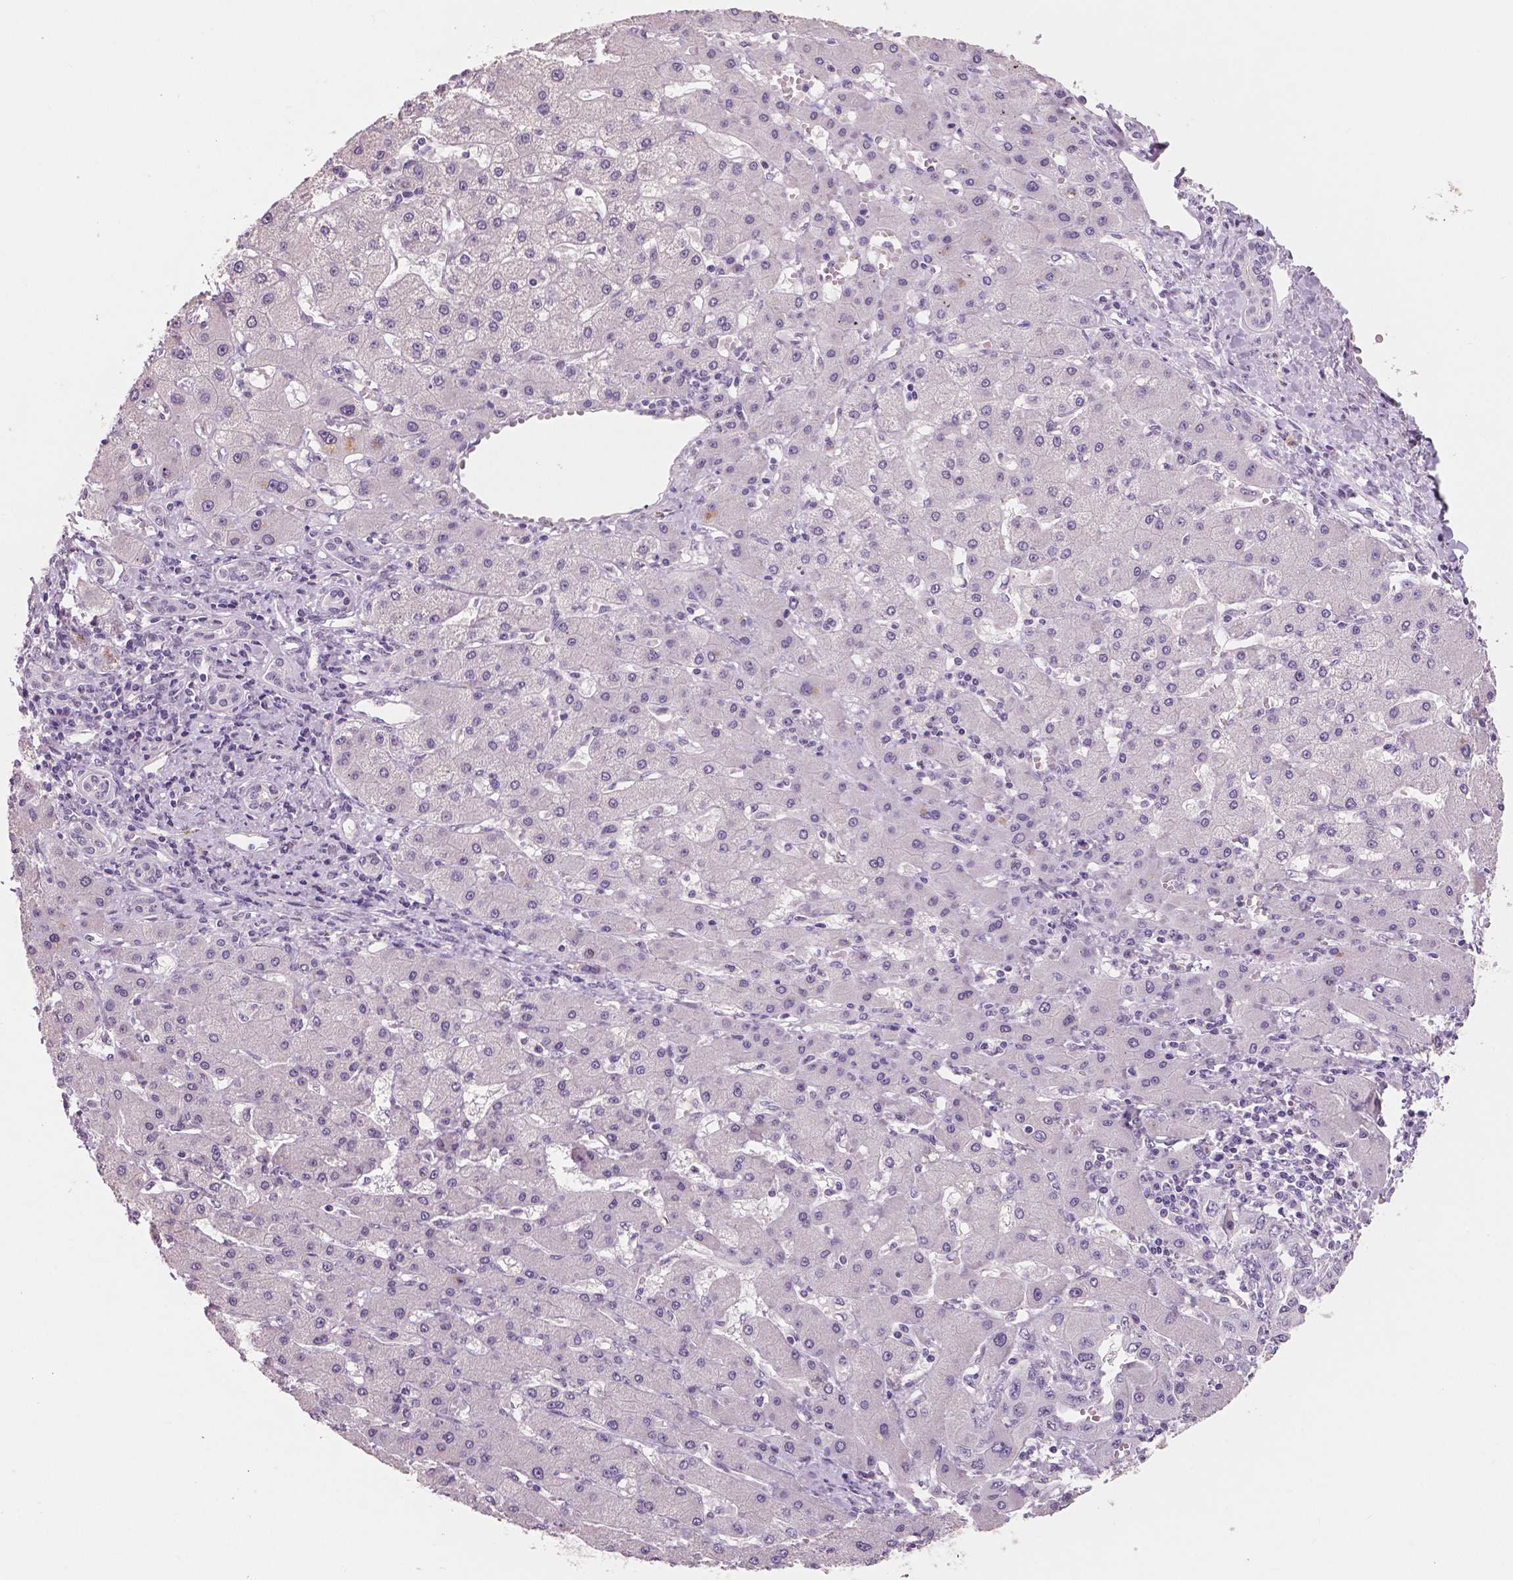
{"staining": {"intensity": "negative", "quantity": "none", "location": "none"}, "tissue": "liver cancer", "cell_type": "Tumor cells", "image_type": "cancer", "snomed": [{"axis": "morphology", "description": "Cholangiocarcinoma"}, {"axis": "topography", "description": "Liver"}], "caption": "A high-resolution image shows IHC staining of cholangiocarcinoma (liver), which reveals no significant positivity in tumor cells.", "gene": "NECAB1", "patient": {"sex": "male", "age": 59}}